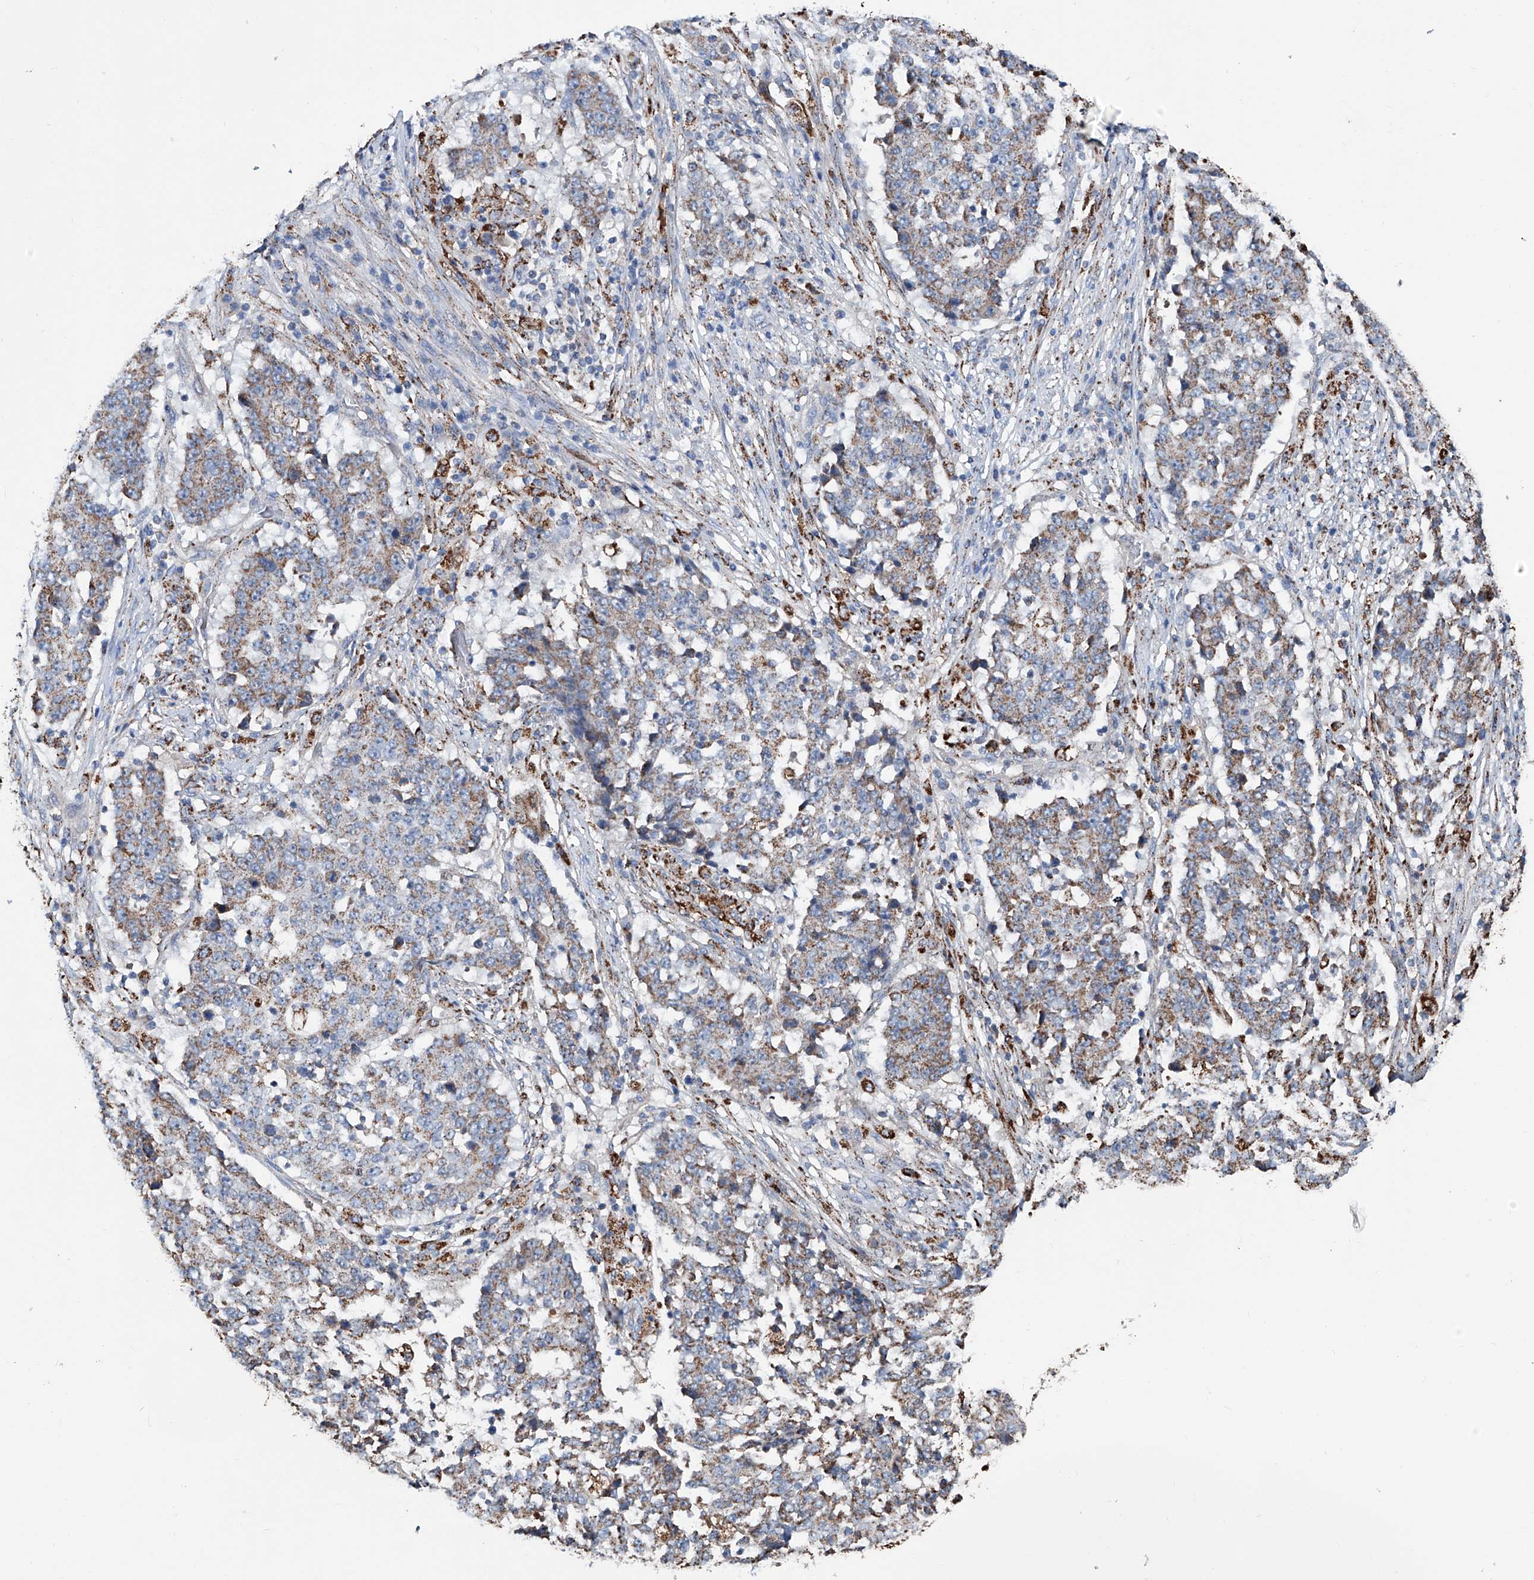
{"staining": {"intensity": "moderate", "quantity": ">75%", "location": "cytoplasmic/membranous"}, "tissue": "stomach cancer", "cell_type": "Tumor cells", "image_type": "cancer", "snomed": [{"axis": "morphology", "description": "Adenocarcinoma, NOS"}, {"axis": "topography", "description": "Stomach"}], "caption": "The immunohistochemical stain highlights moderate cytoplasmic/membranous positivity in tumor cells of stomach cancer tissue.", "gene": "NHS", "patient": {"sex": "male", "age": 59}}